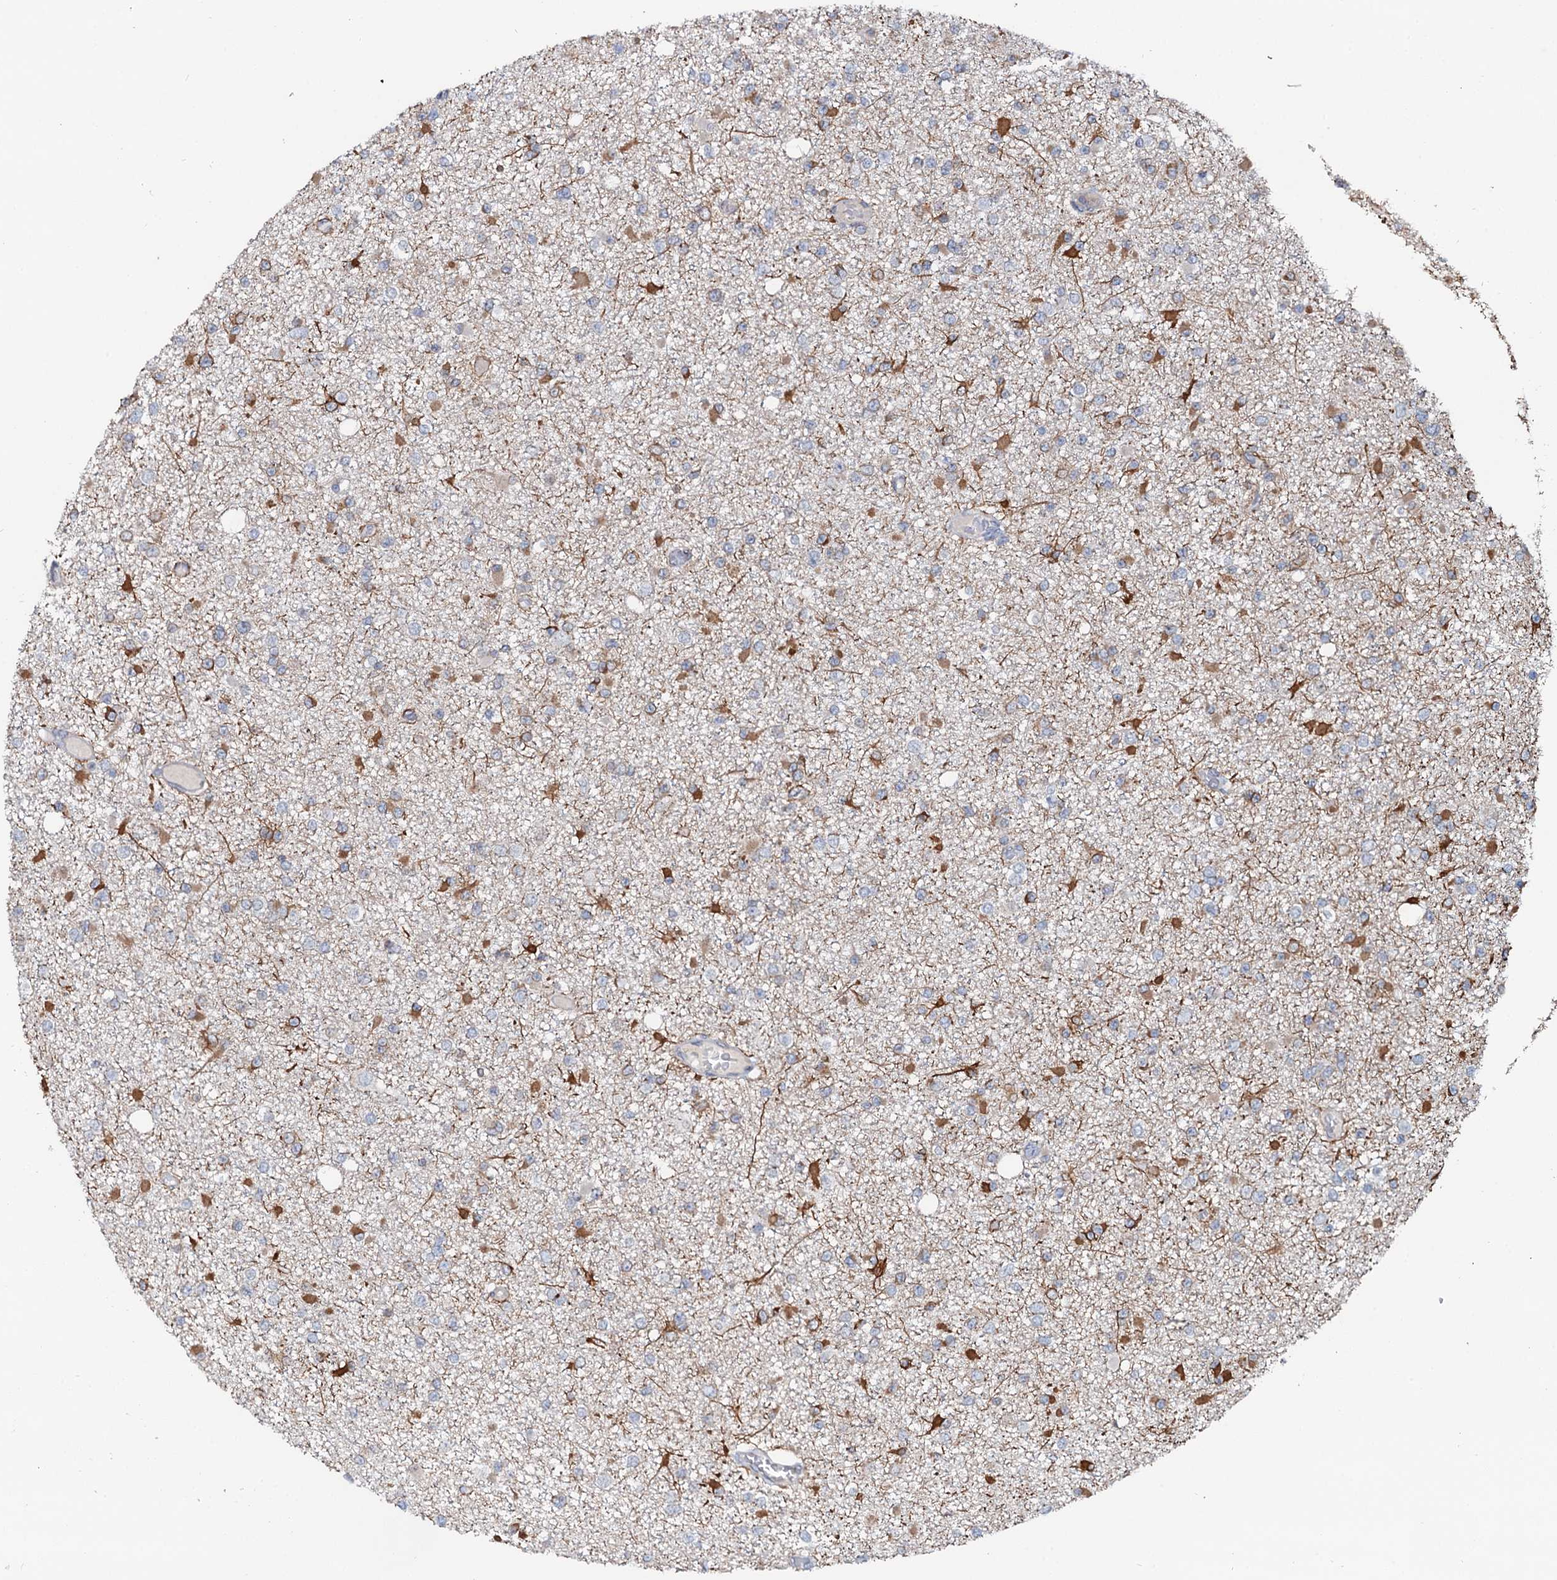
{"staining": {"intensity": "strong", "quantity": "<25%", "location": "cytoplasmic/membranous"}, "tissue": "glioma", "cell_type": "Tumor cells", "image_type": "cancer", "snomed": [{"axis": "morphology", "description": "Glioma, malignant, Low grade"}, {"axis": "topography", "description": "Brain"}], "caption": "Immunohistochemical staining of human malignant glioma (low-grade) reveals medium levels of strong cytoplasmic/membranous positivity in about <25% of tumor cells.", "gene": "SNTA1", "patient": {"sex": "female", "age": 22}}